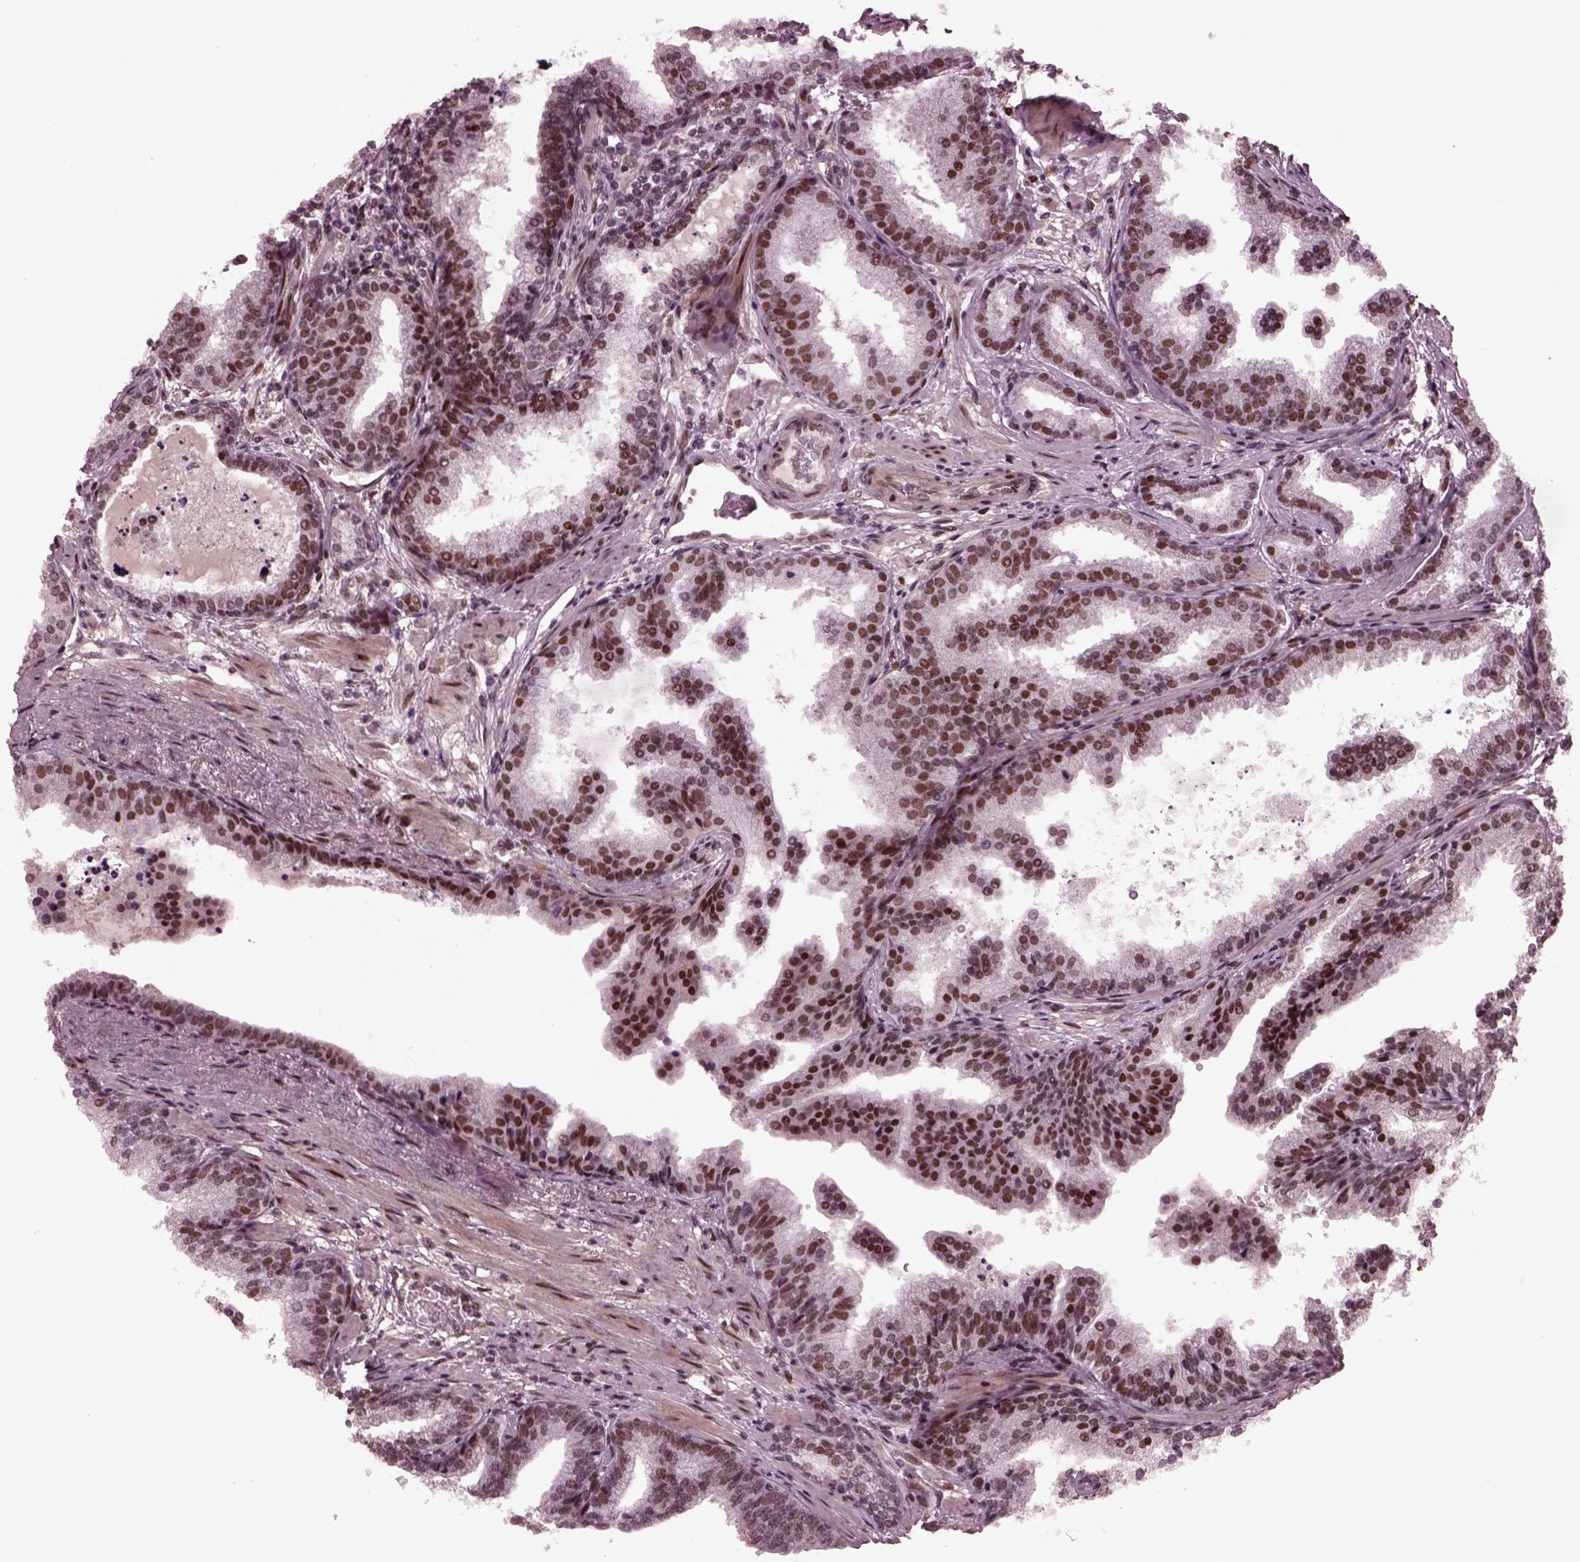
{"staining": {"intensity": "moderate", "quantity": ">75%", "location": "nuclear"}, "tissue": "prostate cancer", "cell_type": "Tumor cells", "image_type": "cancer", "snomed": [{"axis": "morphology", "description": "Adenocarcinoma, NOS"}, {"axis": "topography", "description": "Prostate"}], "caption": "Prostate cancer (adenocarcinoma) stained for a protein (brown) demonstrates moderate nuclear positive staining in approximately >75% of tumor cells.", "gene": "NAP1L5", "patient": {"sex": "male", "age": 64}}